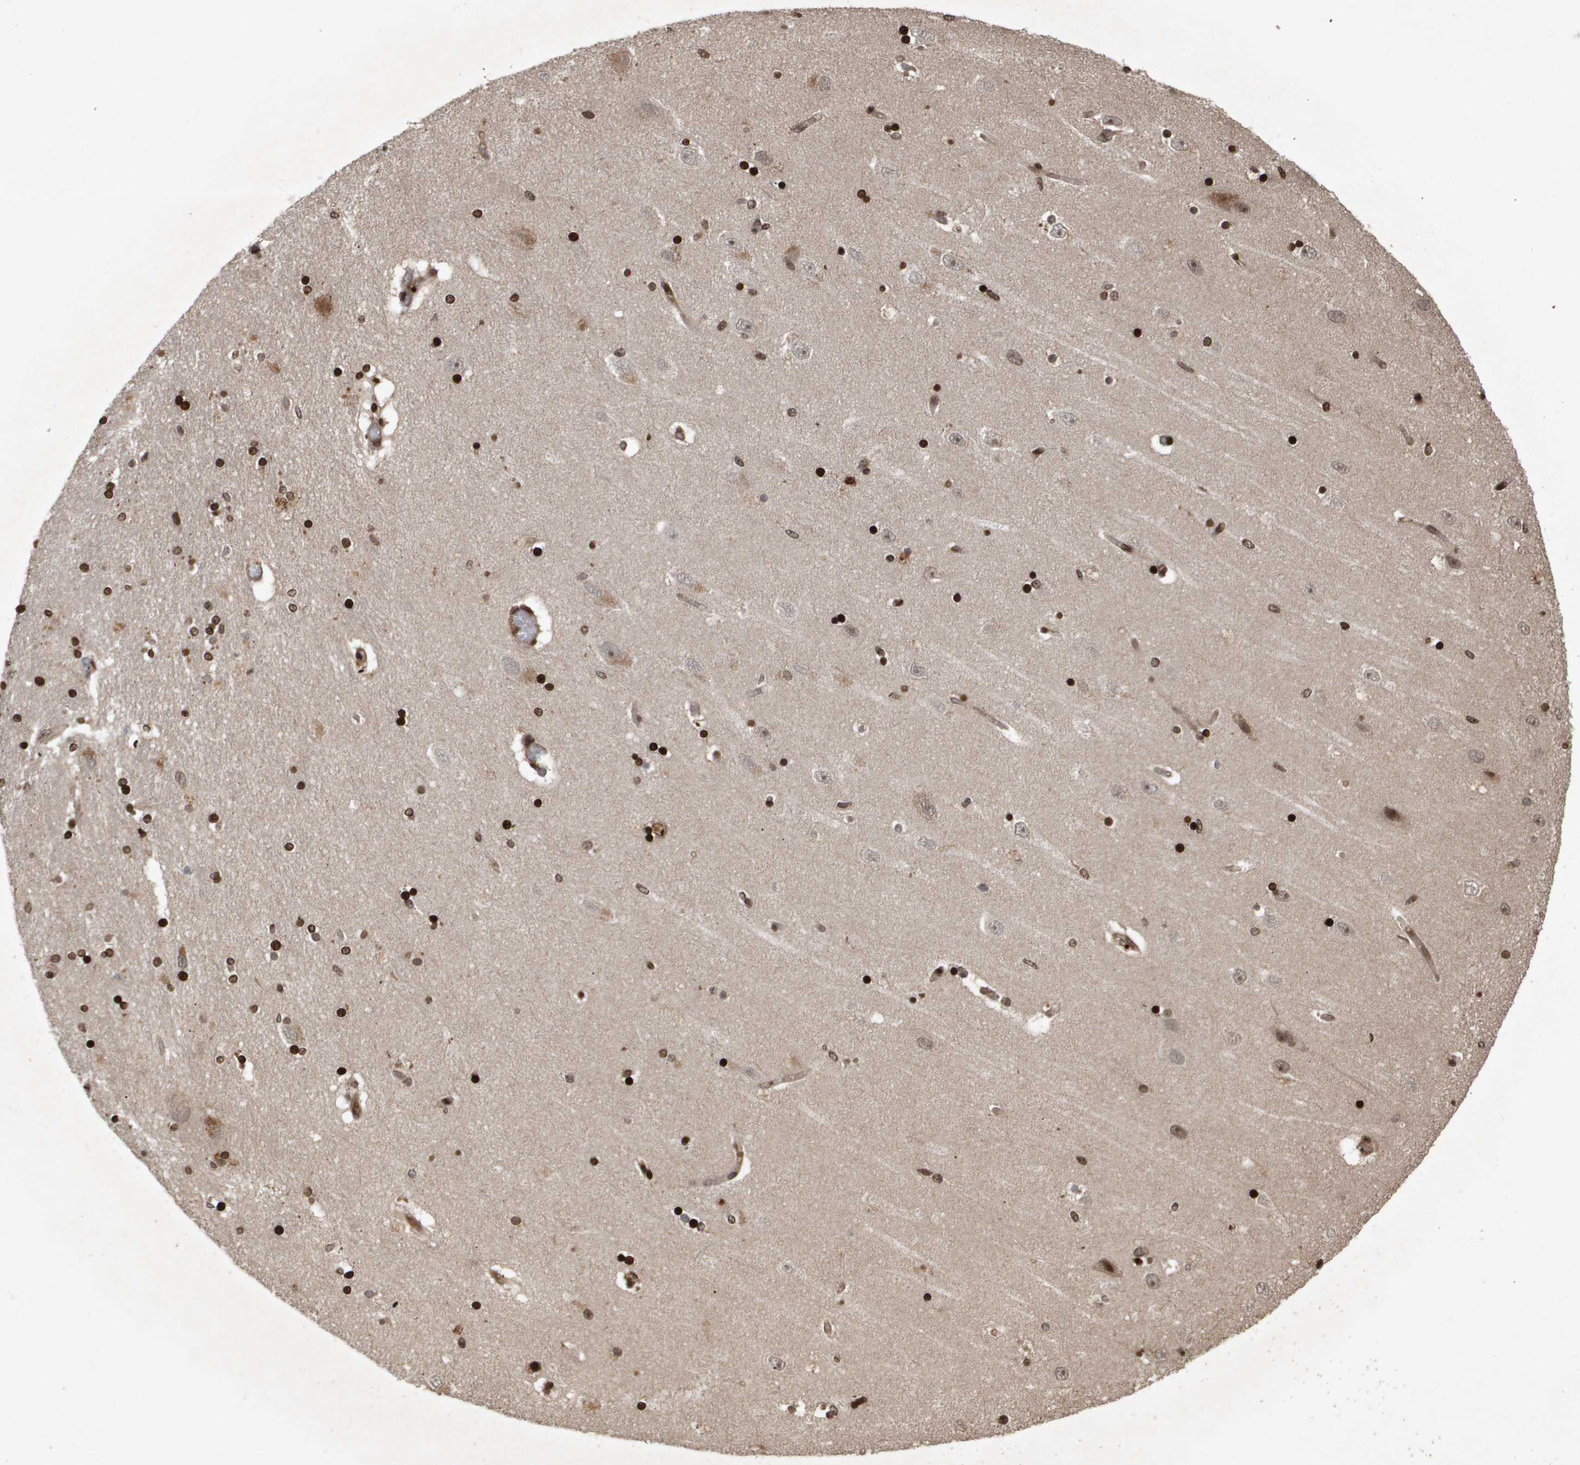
{"staining": {"intensity": "strong", "quantity": "25%-75%", "location": "nuclear"}, "tissue": "hippocampus", "cell_type": "Glial cells", "image_type": "normal", "snomed": [{"axis": "morphology", "description": "Normal tissue, NOS"}, {"axis": "topography", "description": "Hippocampus"}], "caption": "IHC of unremarkable hippocampus shows high levels of strong nuclear staining in approximately 25%-75% of glial cells.", "gene": "HSPA6", "patient": {"sex": "female", "age": 54}}